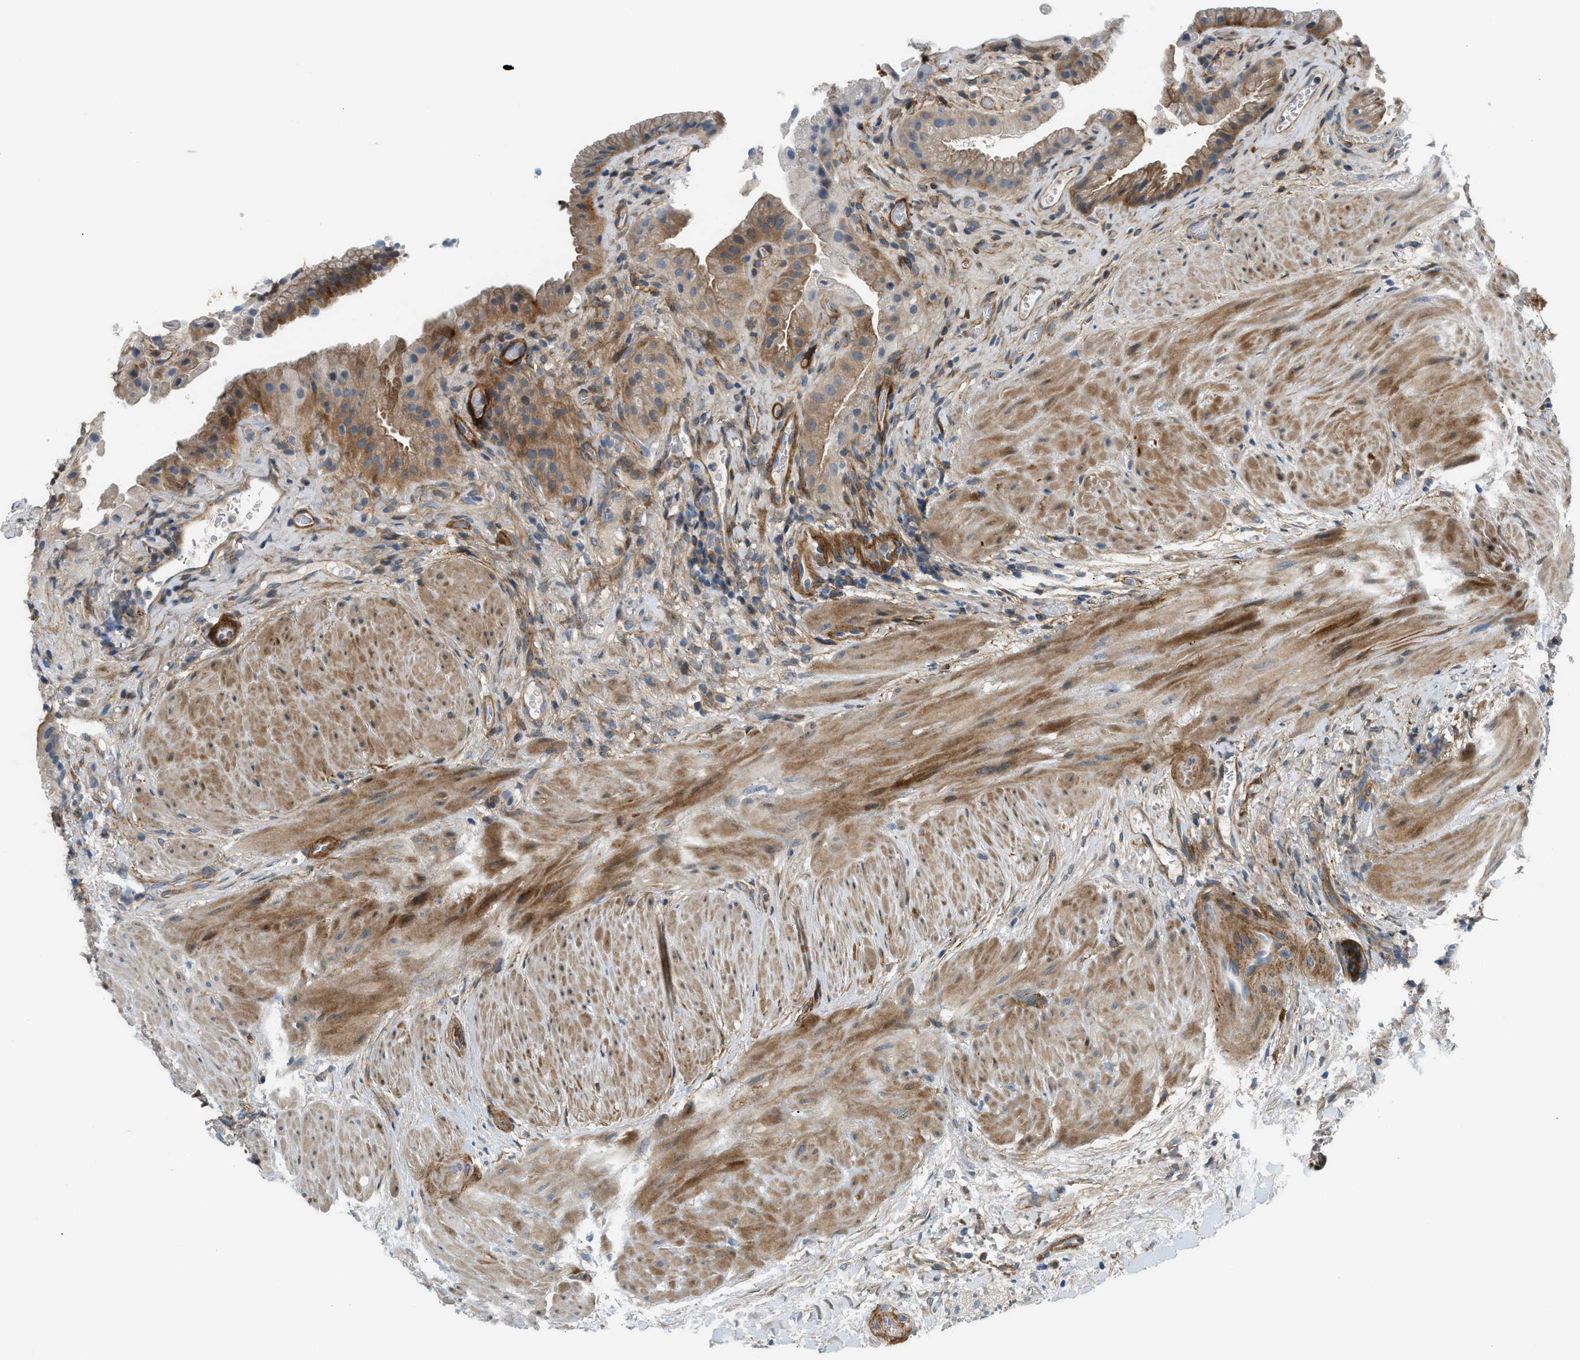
{"staining": {"intensity": "moderate", "quantity": "25%-75%", "location": "cytoplasmic/membranous"}, "tissue": "gallbladder", "cell_type": "Glandular cells", "image_type": "normal", "snomed": [{"axis": "morphology", "description": "Normal tissue, NOS"}, {"axis": "topography", "description": "Gallbladder"}], "caption": "This photomicrograph displays immunohistochemistry (IHC) staining of unremarkable human gallbladder, with medium moderate cytoplasmic/membranous expression in approximately 25%-75% of glandular cells.", "gene": "EDNRA", "patient": {"sex": "male", "age": 49}}